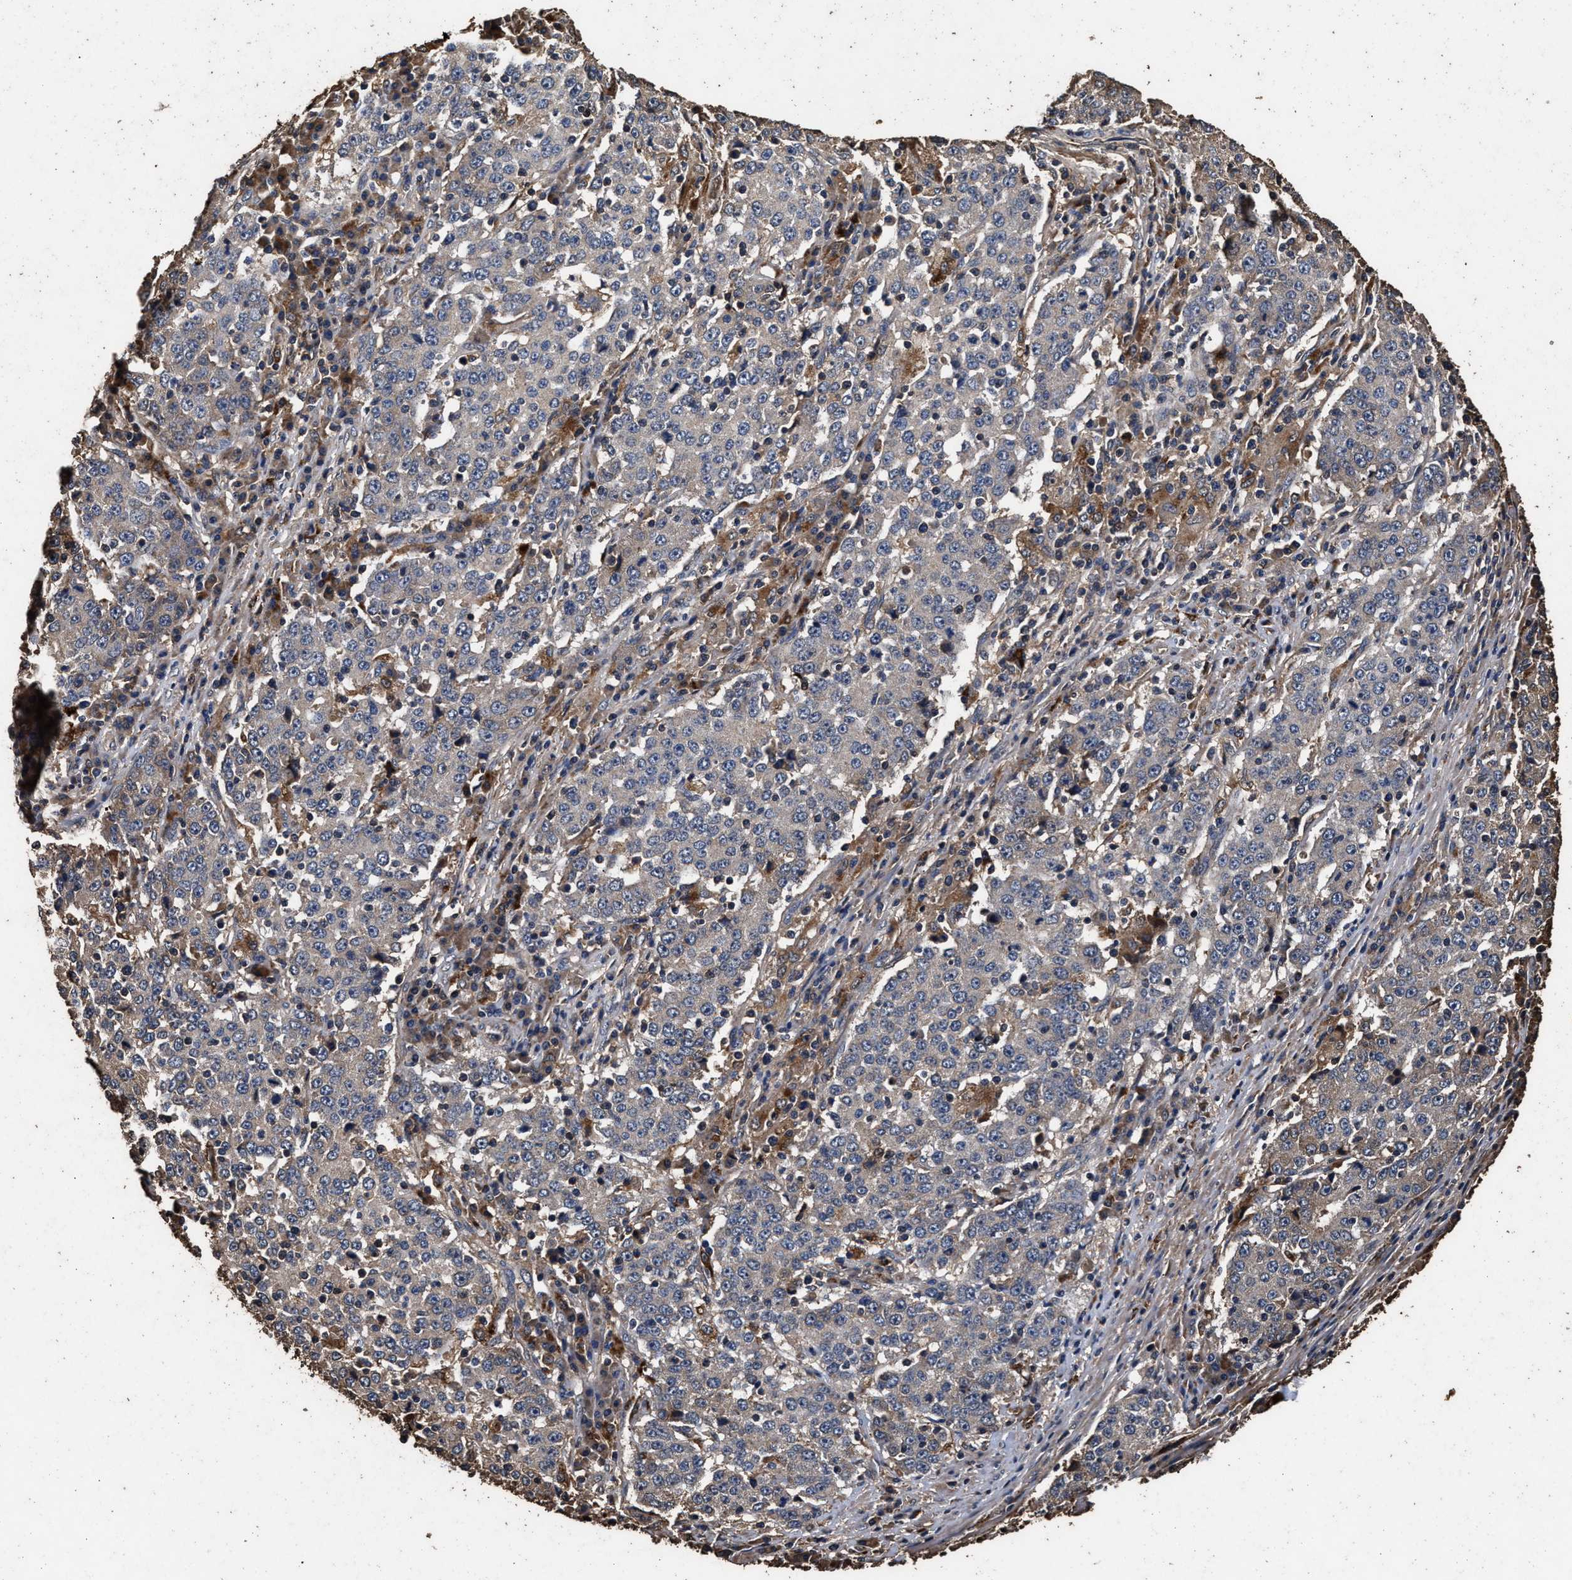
{"staining": {"intensity": "negative", "quantity": "none", "location": "none"}, "tissue": "stomach cancer", "cell_type": "Tumor cells", "image_type": "cancer", "snomed": [{"axis": "morphology", "description": "Adenocarcinoma, NOS"}, {"axis": "topography", "description": "Stomach"}], "caption": "An immunohistochemistry (IHC) image of stomach cancer is shown. There is no staining in tumor cells of stomach cancer.", "gene": "KYAT1", "patient": {"sex": "male", "age": 59}}